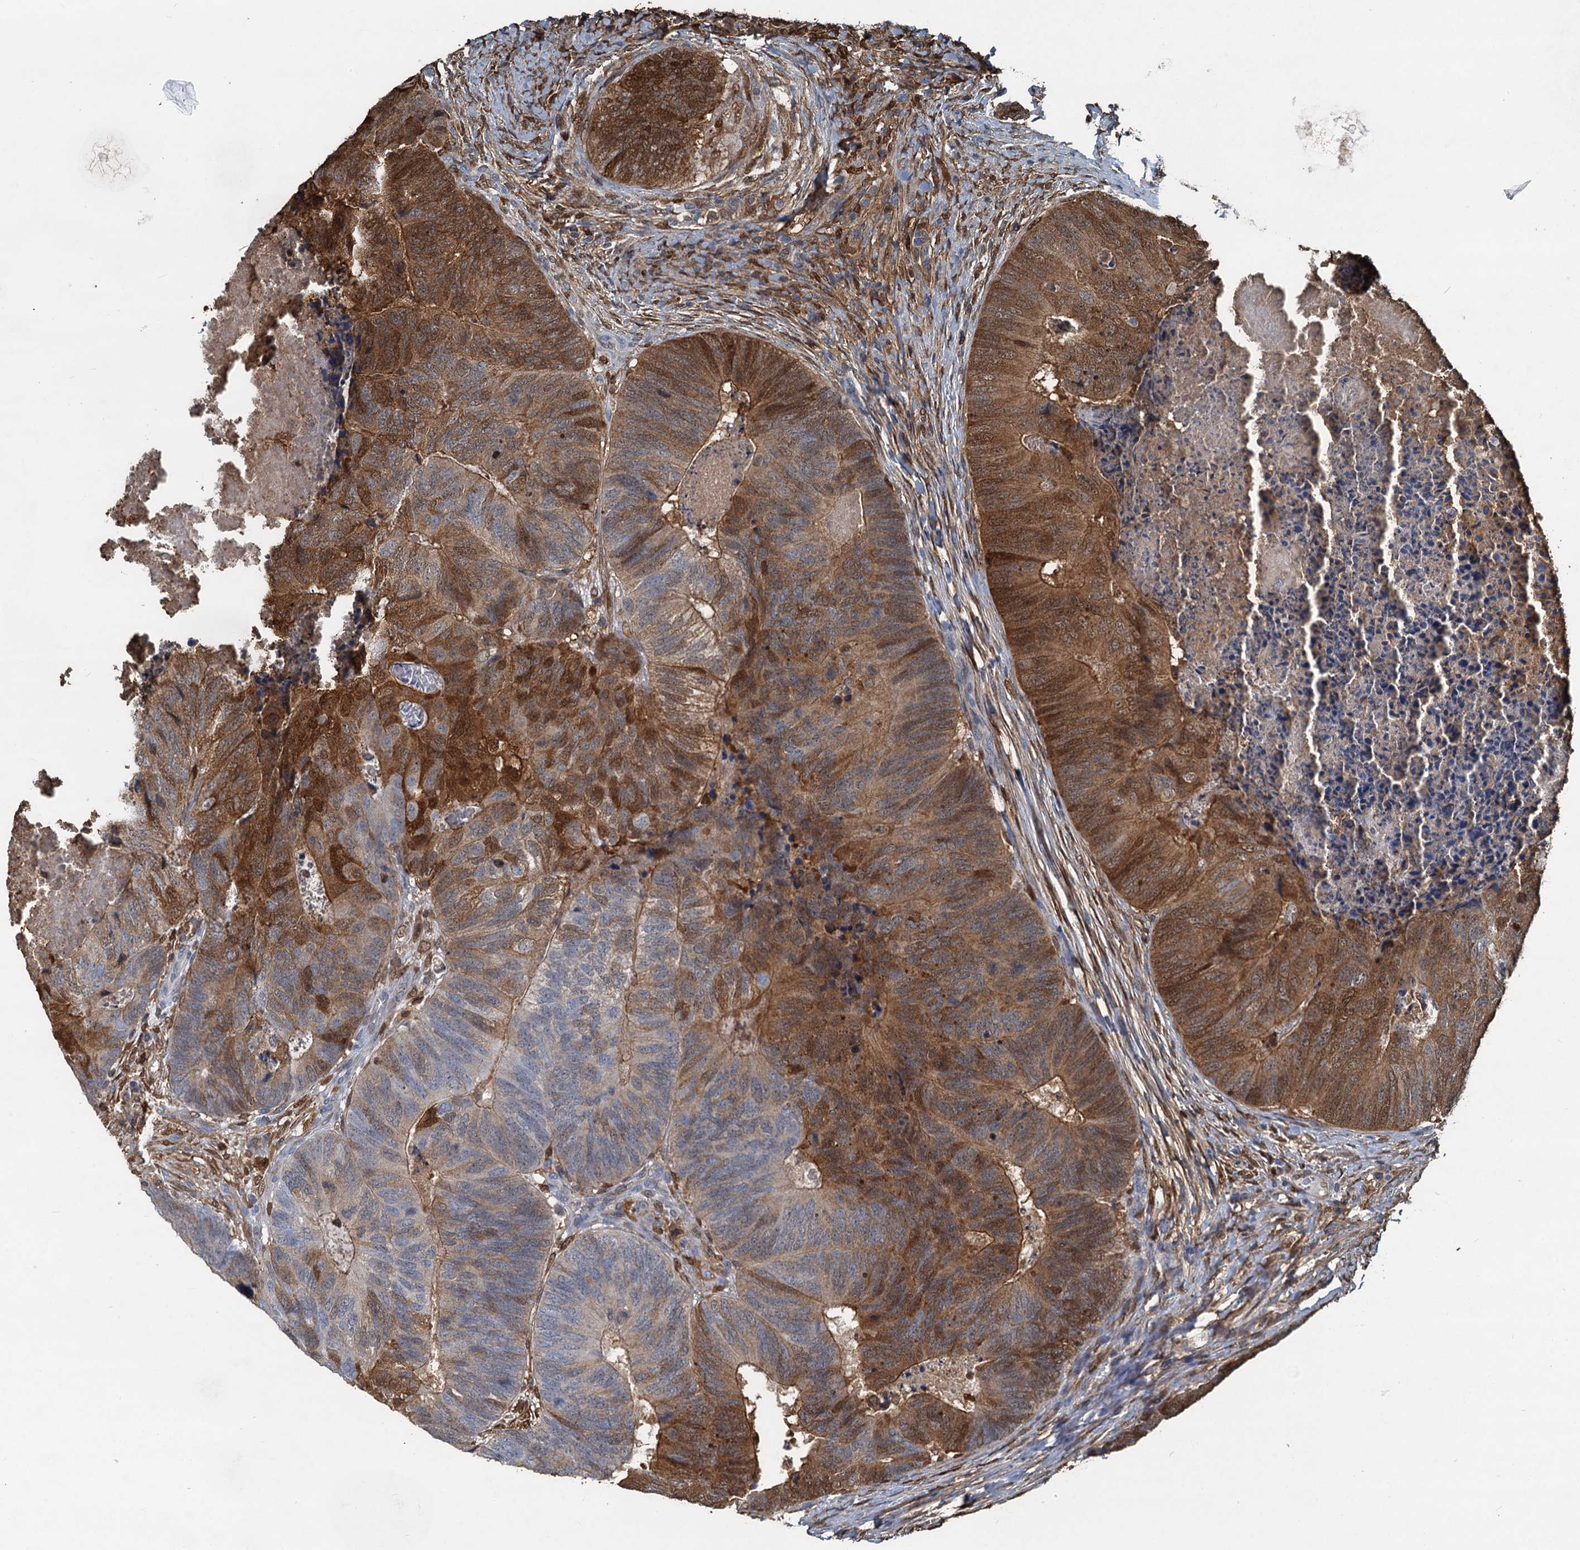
{"staining": {"intensity": "moderate", "quantity": ">75%", "location": "cytoplasmic/membranous,nuclear"}, "tissue": "colorectal cancer", "cell_type": "Tumor cells", "image_type": "cancer", "snomed": [{"axis": "morphology", "description": "Adenocarcinoma, NOS"}, {"axis": "topography", "description": "Colon"}], "caption": "Colorectal adenocarcinoma was stained to show a protein in brown. There is medium levels of moderate cytoplasmic/membranous and nuclear staining in about >75% of tumor cells.", "gene": "S100A6", "patient": {"sex": "female", "age": 67}}